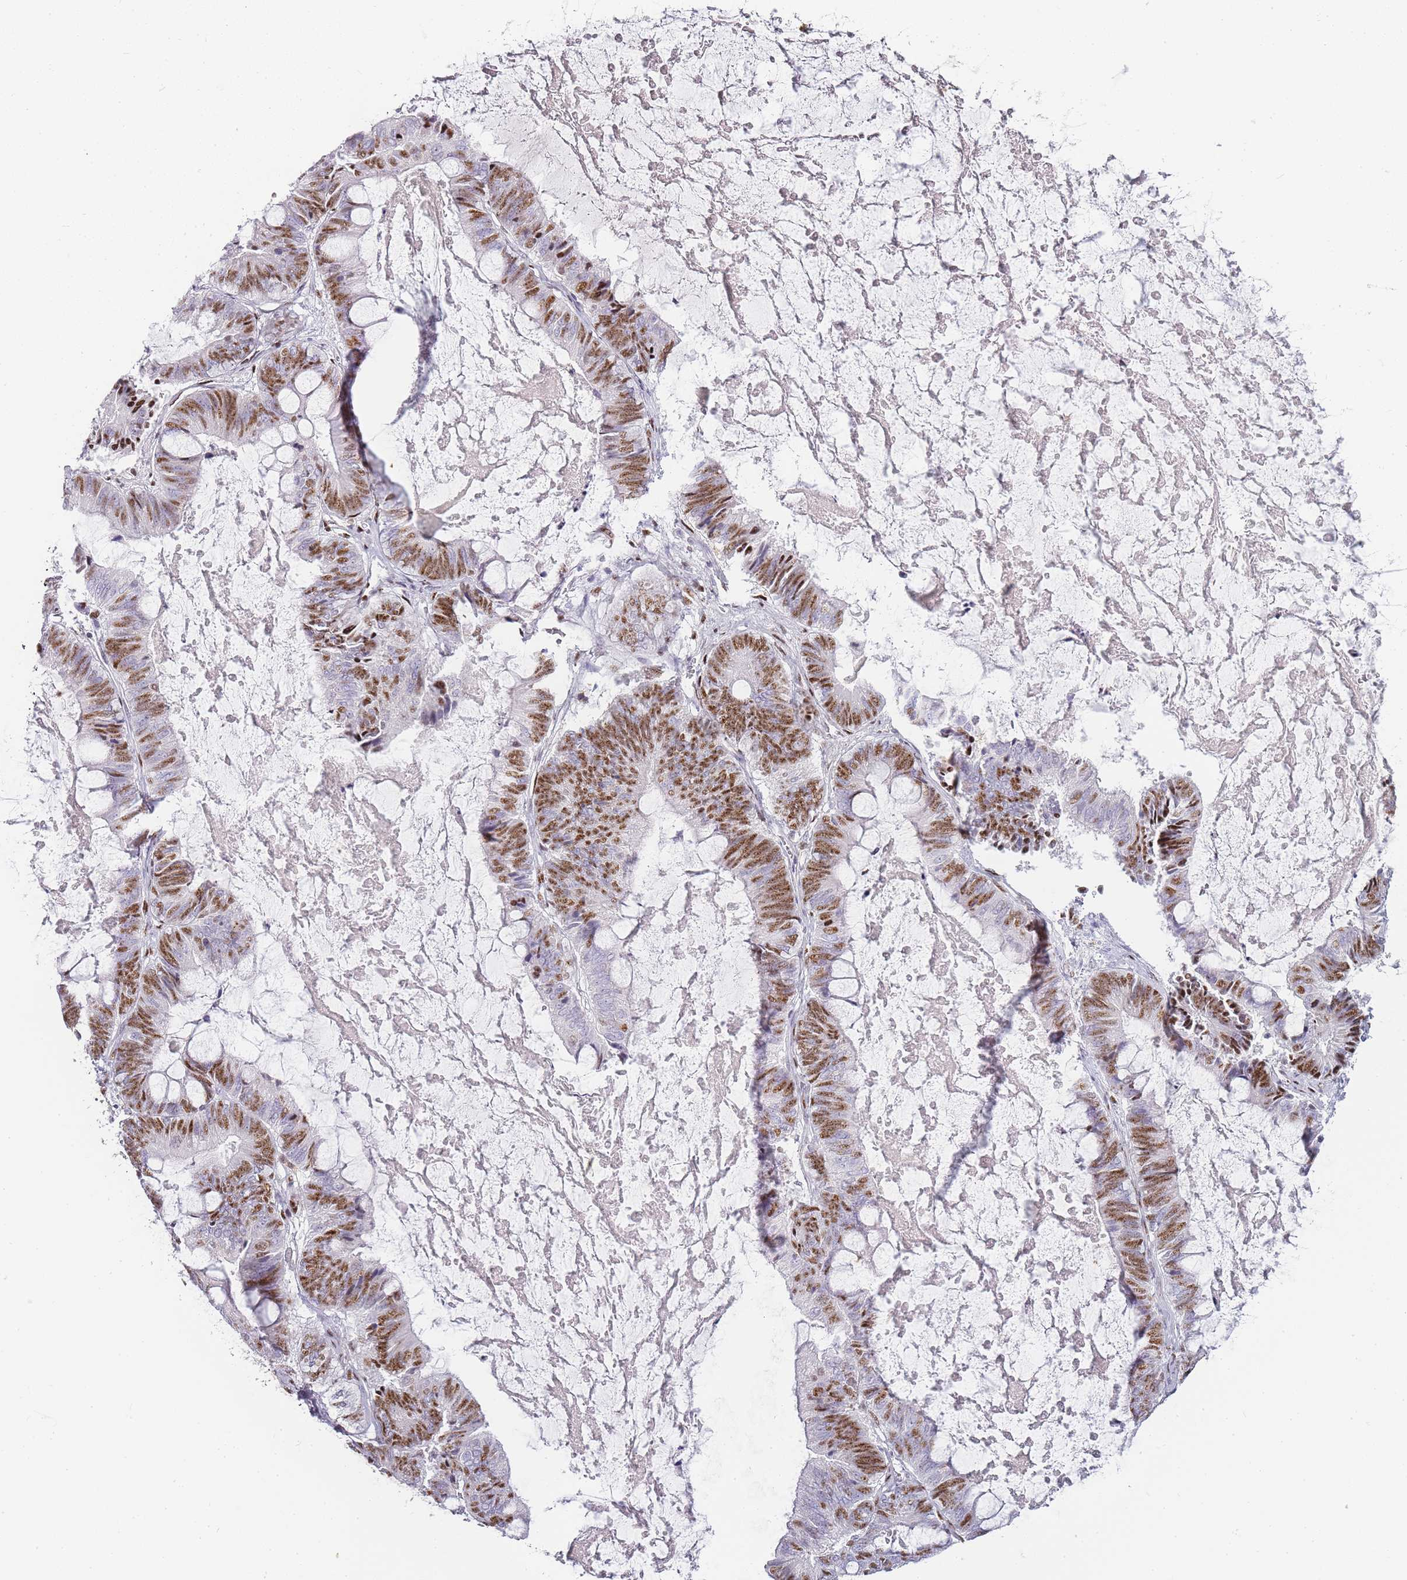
{"staining": {"intensity": "moderate", "quantity": ">75%", "location": "nuclear"}, "tissue": "ovarian cancer", "cell_type": "Tumor cells", "image_type": "cancer", "snomed": [{"axis": "morphology", "description": "Cystadenocarcinoma, mucinous, NOS"}, {"axis": "topography", "description": "Ovary"}], "caption": "High-power microscopy captured an immunohistochemistry micrograph of ovarian cancer, revealing moderate nuclear staining in approximately >75% of tumor cells.", "gene": "JAKMIP1", "patient": {"sex": "female", "age": 61}}